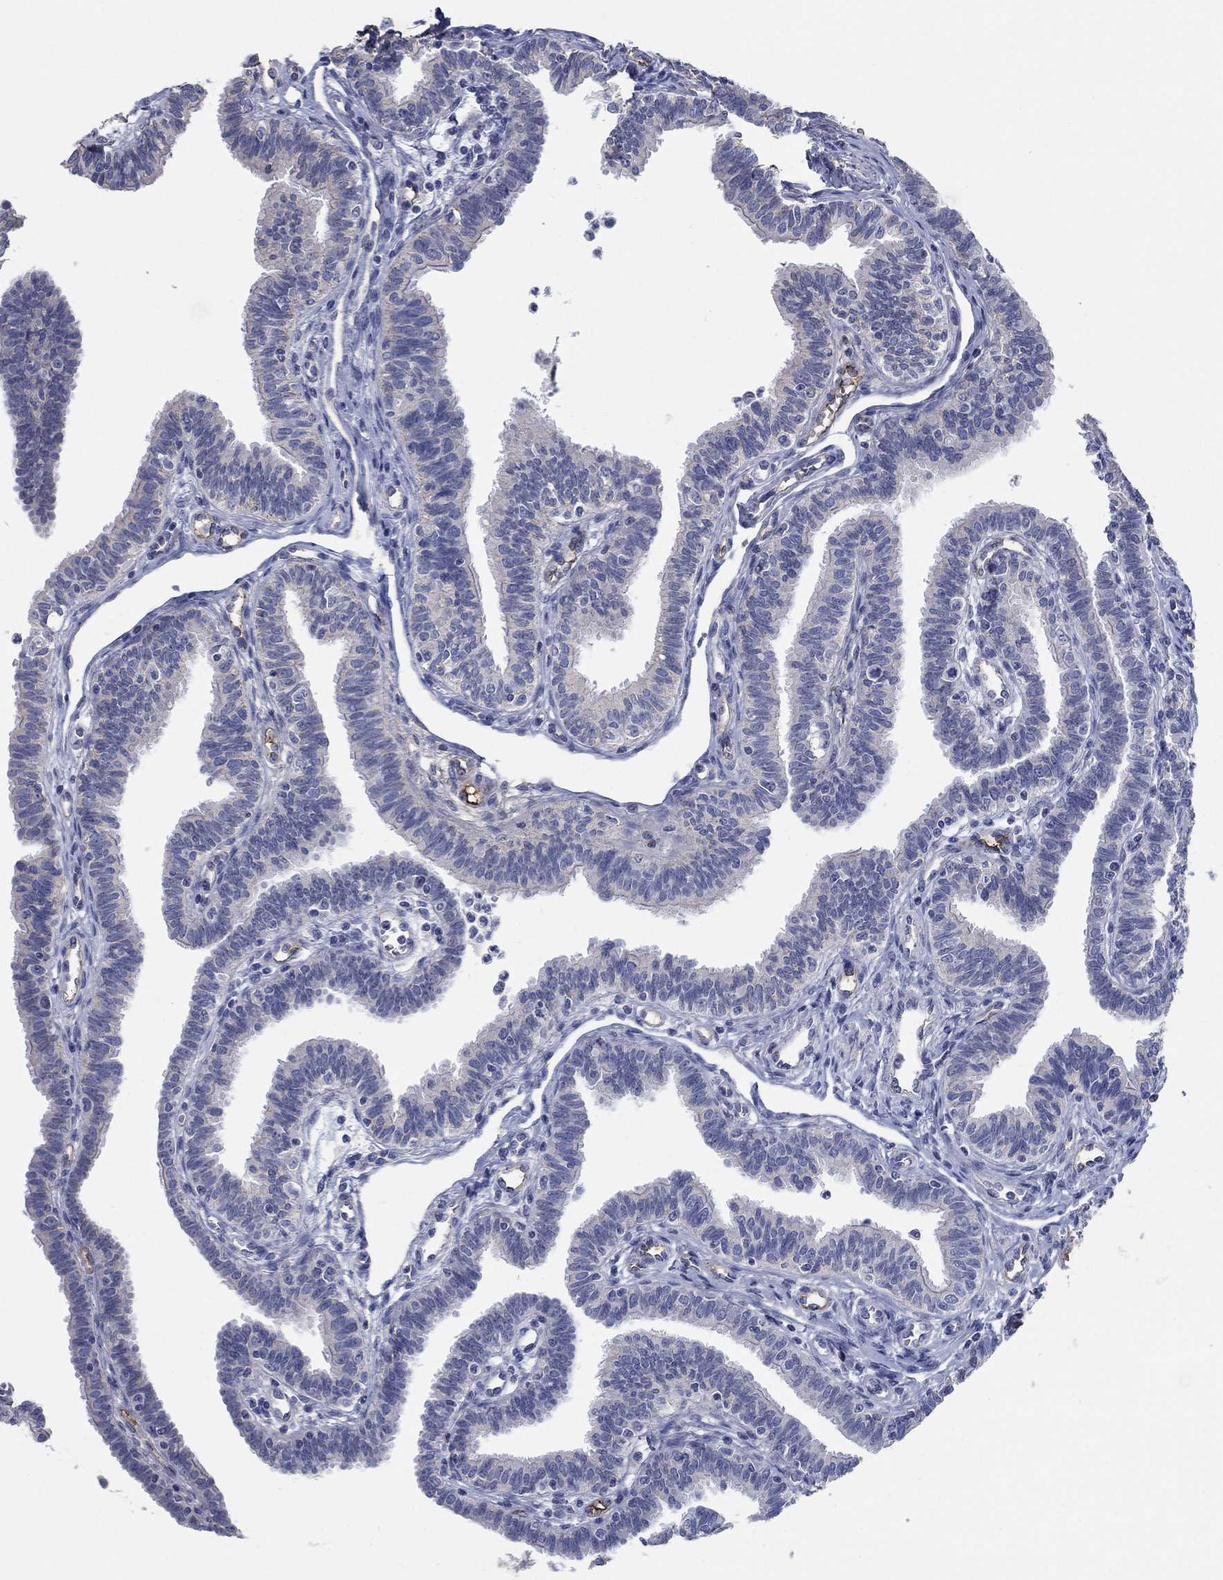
{"staining": {"intensity": "negative", "quantity": "none", "location": "none"}, "tissue": "fallopian tube", "cell_type": "Glandular cells", "image_type": "normal", "snomed": [{"axis": "morphology", "description": "Normal tissue, NOS"}, {"axis": "topography", "description": "Fallopian tube"}], "caption": "Immunohistochemical staining of unremarkable human fallopian tube reveals no significant positivity in glandular cells.", "gene": "APOC3", "patient": {"sex": "female", "age": 36}}